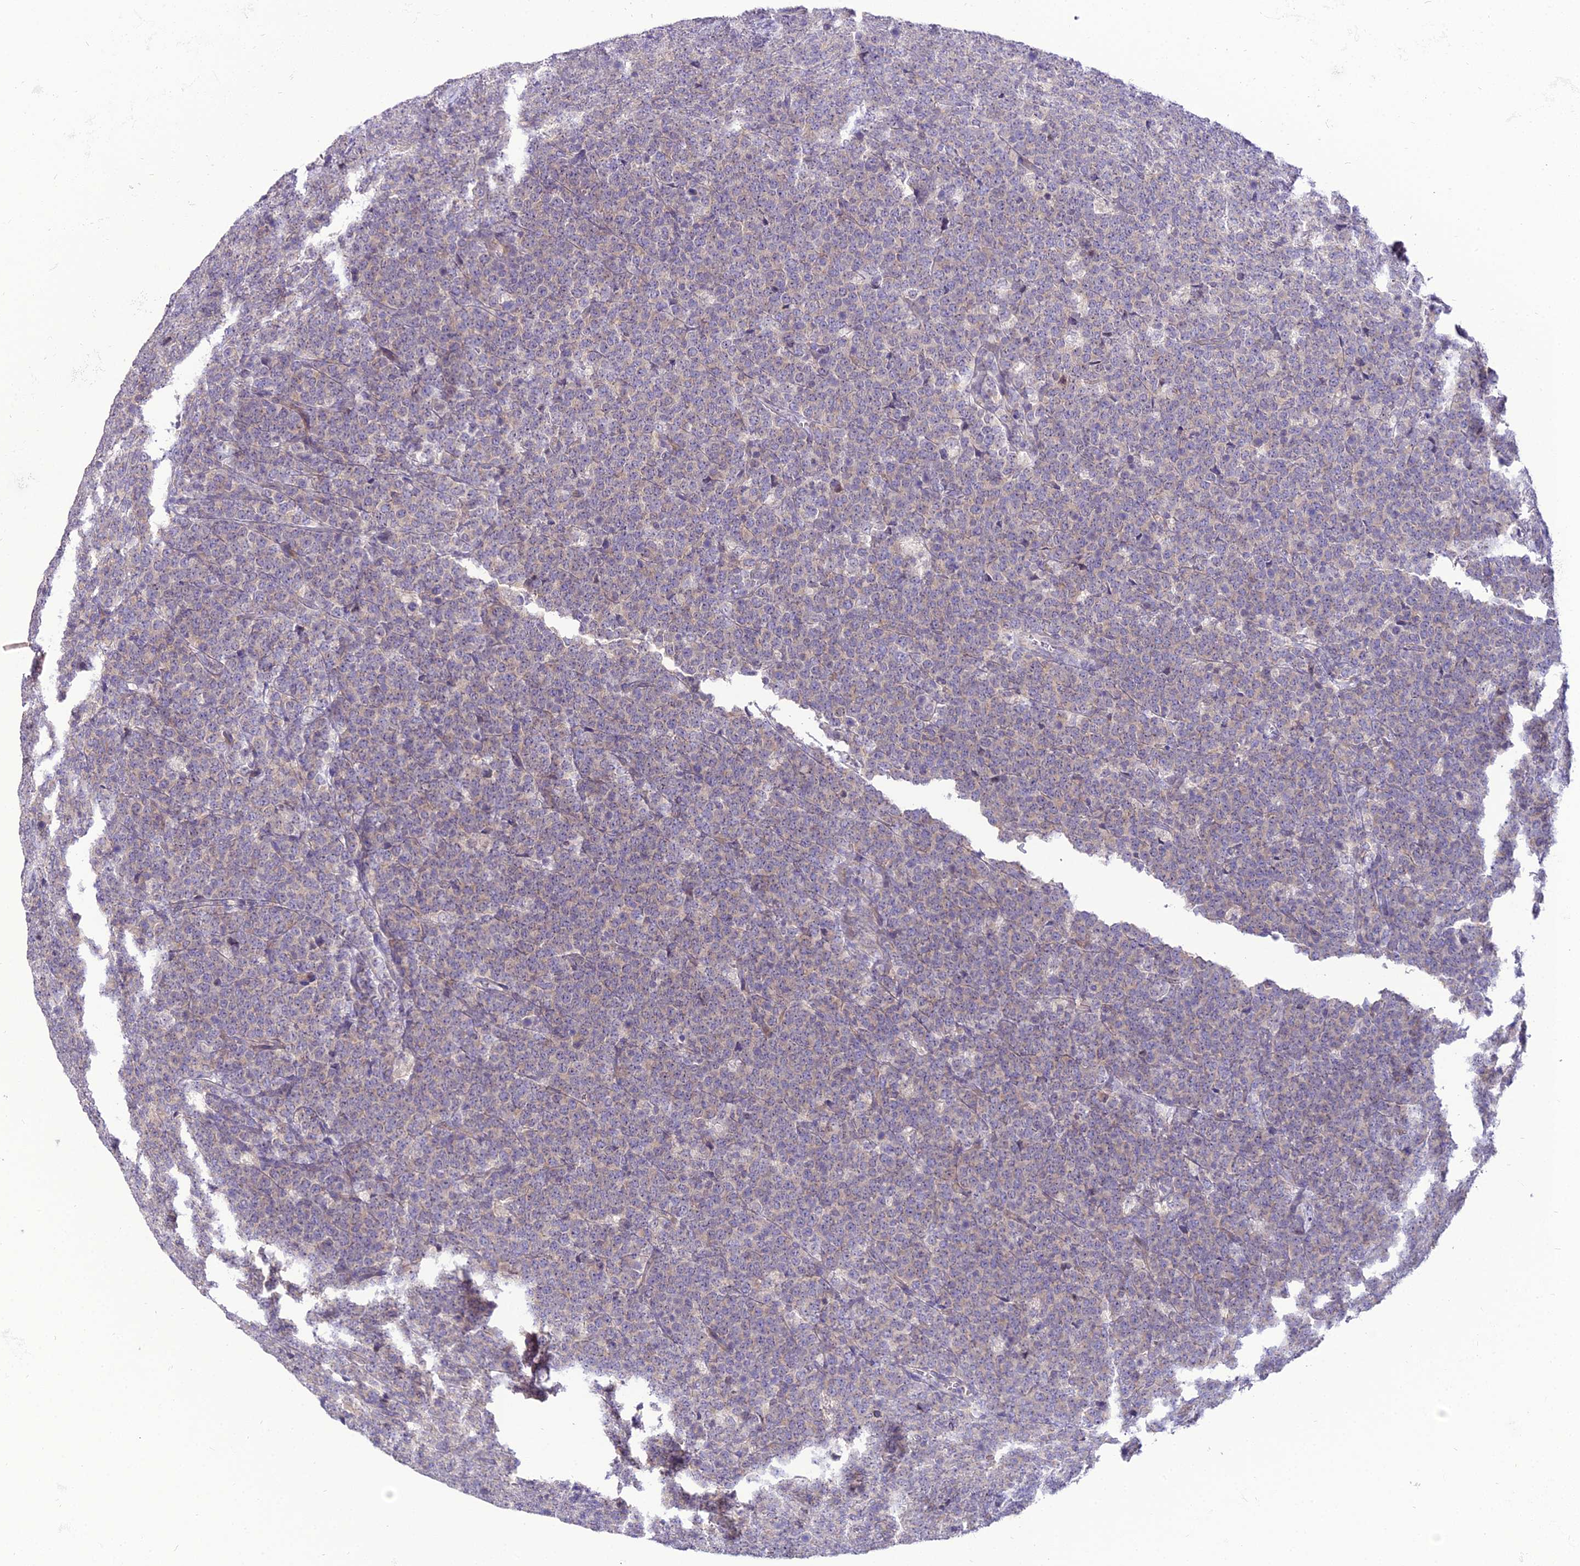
{"staining": {"intensity": "weak", "quantity": "<25%", "location": "cytoplasmic/membranous"}, "tissue": "lymphoma", "cell_type": "Tumor cells", "image_type": "cancer", "snomed": [{"axis": "morphology", "description": "Malignant lymphoma, non-Hodgkin's type, High grade"}, {"axis": "topography", "description": "Small intestine"}], "caption": "Human lymphoma stained for a protein using immunohistochemistry displays no positivity in tumor cells.", "gene": "SHQ1", "patient": {"sex": "male", "age": 8}}